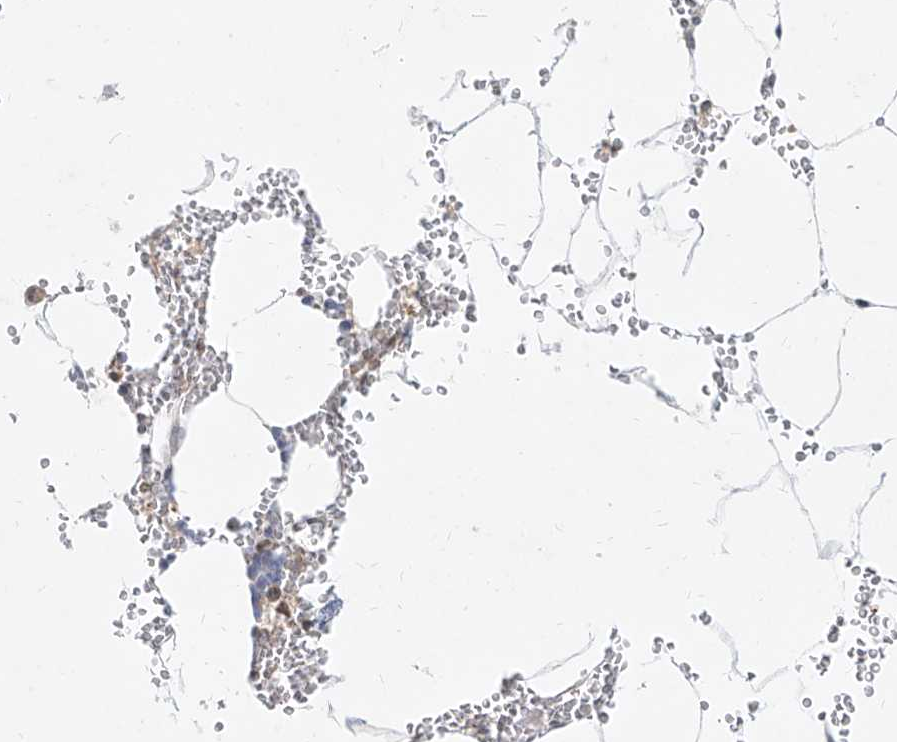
{"staining": {"intensity": "weak", "quantity": "<25%", "location": "cytoplasmic/membranous"}, "tissue": "bone marrow", "cell_type": "Hematopoietic cells", "image_type": "normal", "snomed": [{"axis": "morphology", "description": "Normal tissue, NOS"}, {"axis": "topography", "description": "Bone marrow"}], "caption": "IHC micrograph of benign bone marrow: human bone marrow stained with DAB (3,3'-diaminobenzidine) demonstrates no significant protein positivity in hematopoietic cells.", "gene": "SLC2A12", "patient": {"sex": "male", "age": 70}}